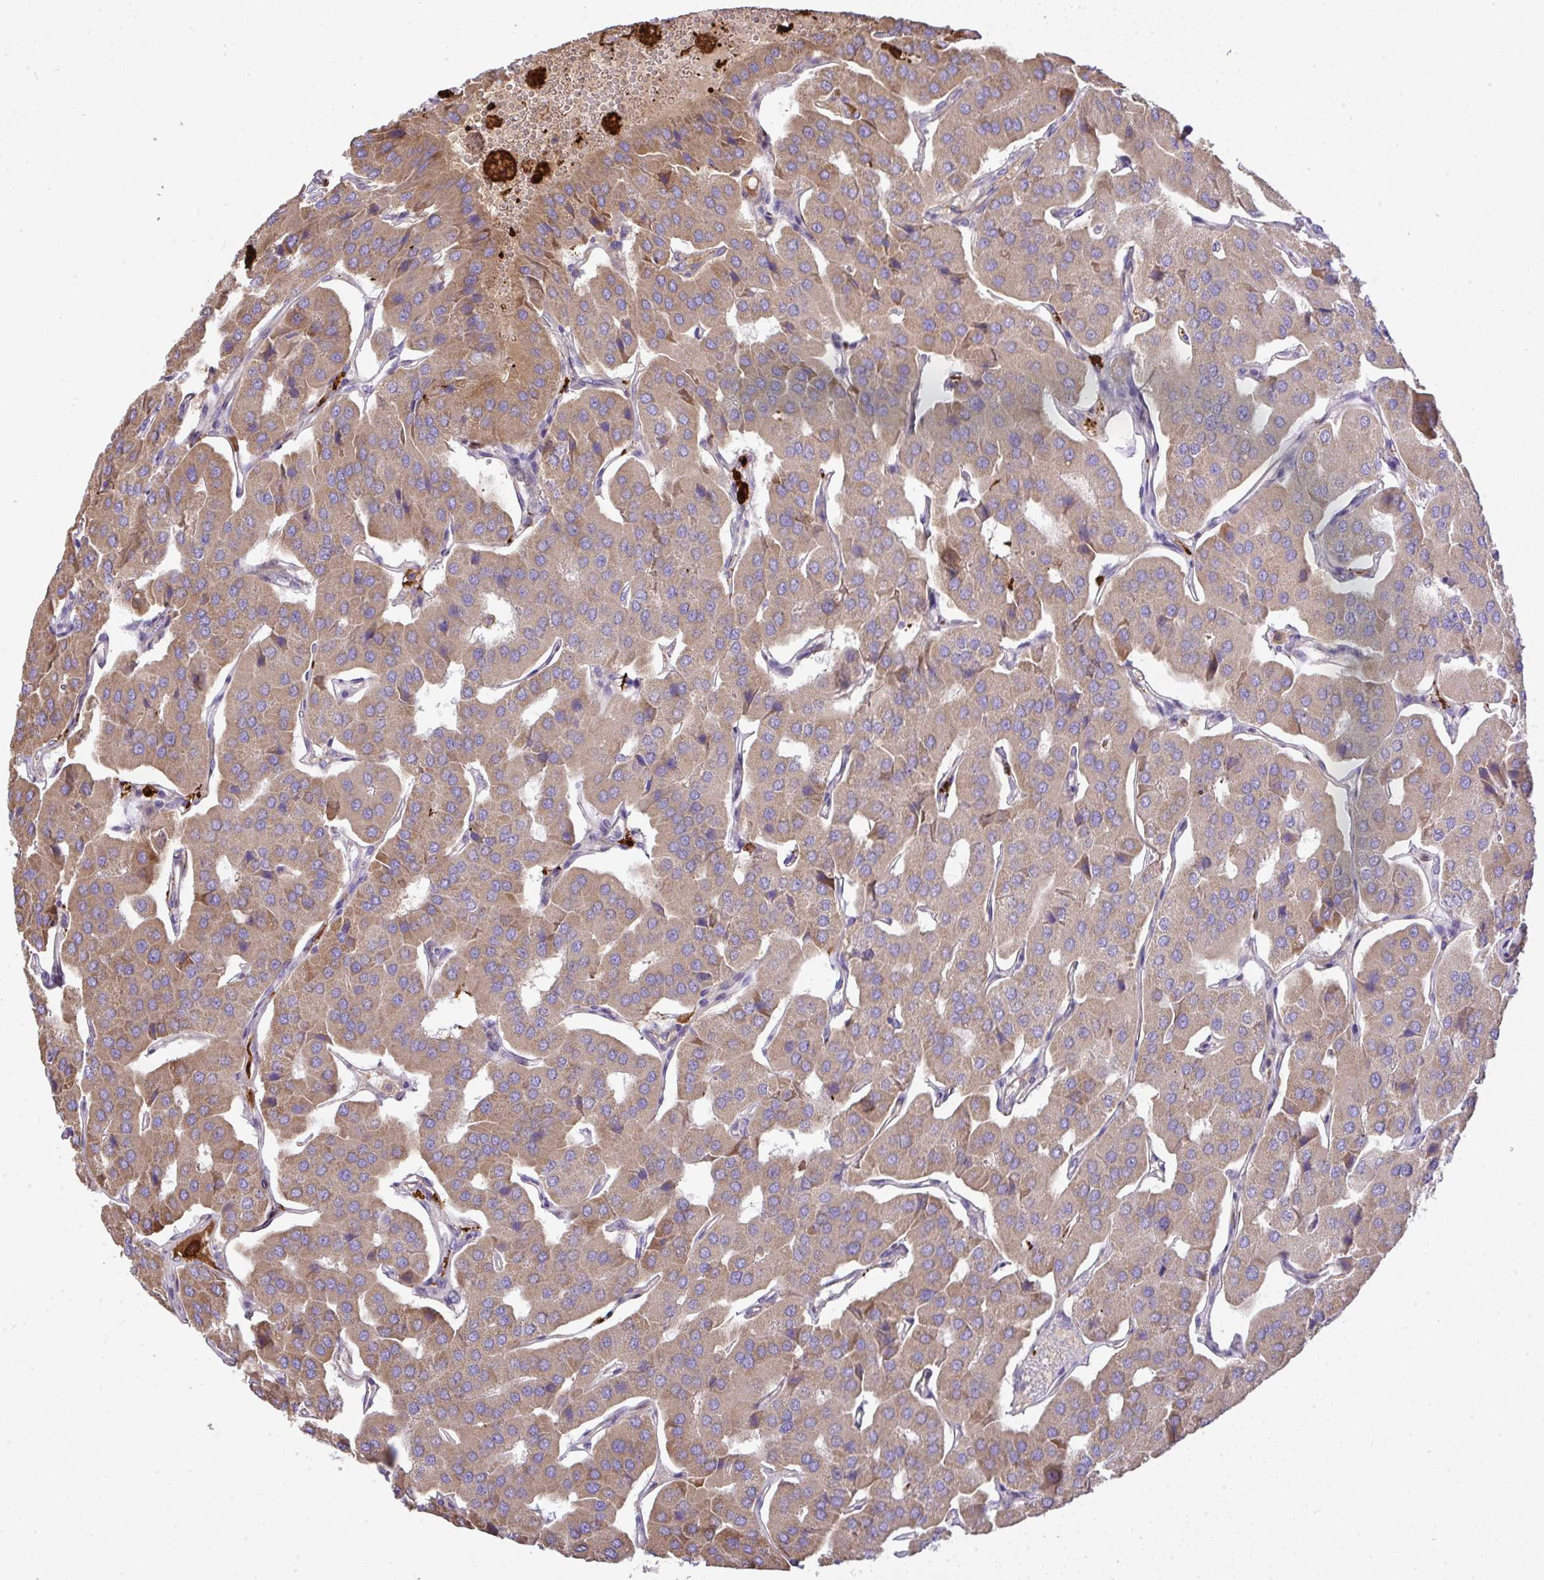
{"staining": {"intensity": "weak", "quantity": ">75%", "location": "cytoplasmic/membranous"}, "tissue": "parathyroid gland", "cell_type": "Glandular cells", "image_type": "normal", "snomed": [{"axis": "morphology", "description": "Normal tissue, NOS"}, {"axis": "morphology", "description": "Adenoma, NOS"}, {"axis": "topography", "description": "Parathyroid gland"}], "caption": "IHC image of unremarkable human parathyroid gland stained for a protein (brown), which displays low levels of weak cytoplasmic/membranous staining in approximately >75% of glandular cells.", "gene": "GRID2", "patient": {"sex": "female", "age": 86}}